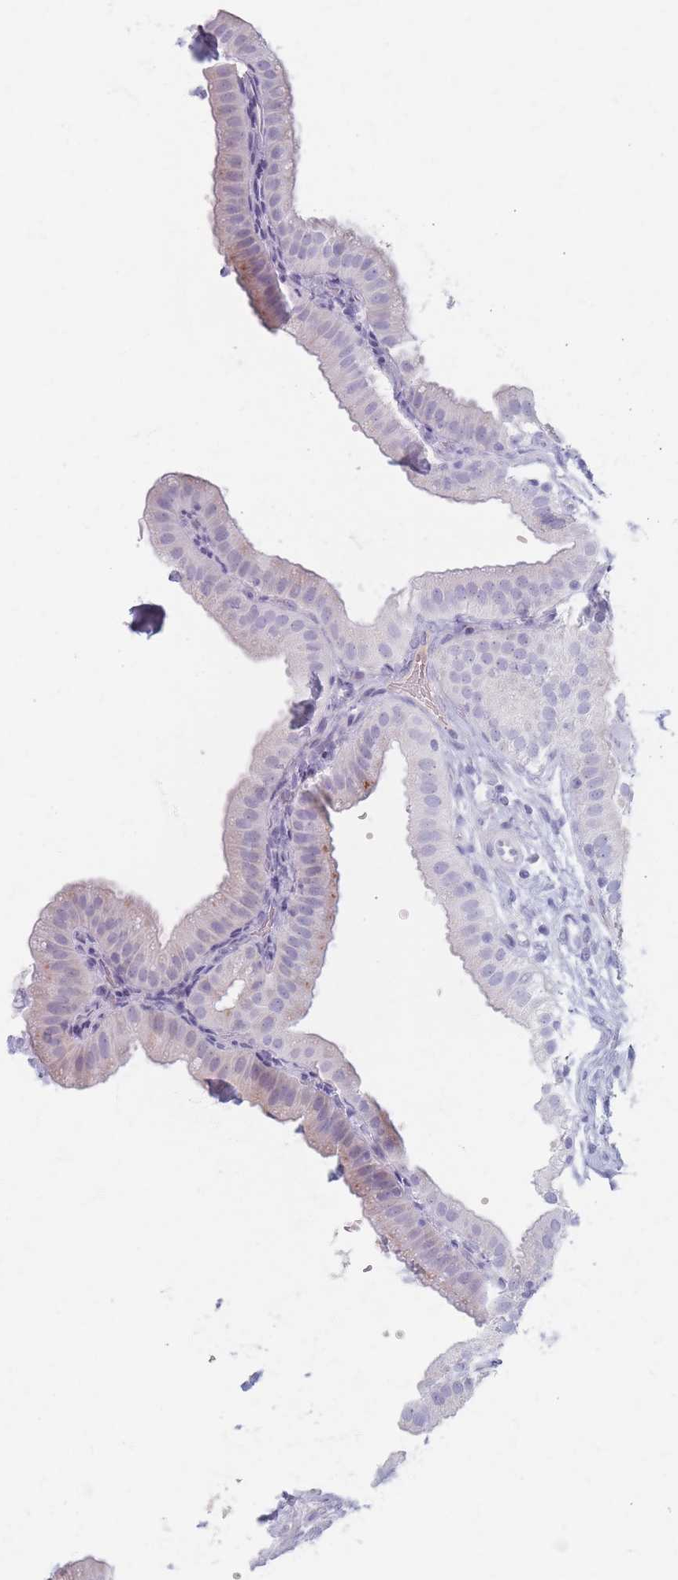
{"staining": {"intensity": "negative", "quantity": "none", "location": "none"}, "tissue": "gallbladder", "cell_type": "Glandular cells", "image_type": "normal", "snomed": [{"axis": "morphology", "description": "Normal tissue, NOS"}, {"axis": "topography", "description": "Gallbladder"}], "caption": "IHC micrograph of unremarkable gallbladder: human gallbladder stained with DAB shows no significant protein positivity in glandular cells.", "gene": "PIGM", "patient": {"sex": "female", "age": 61}}